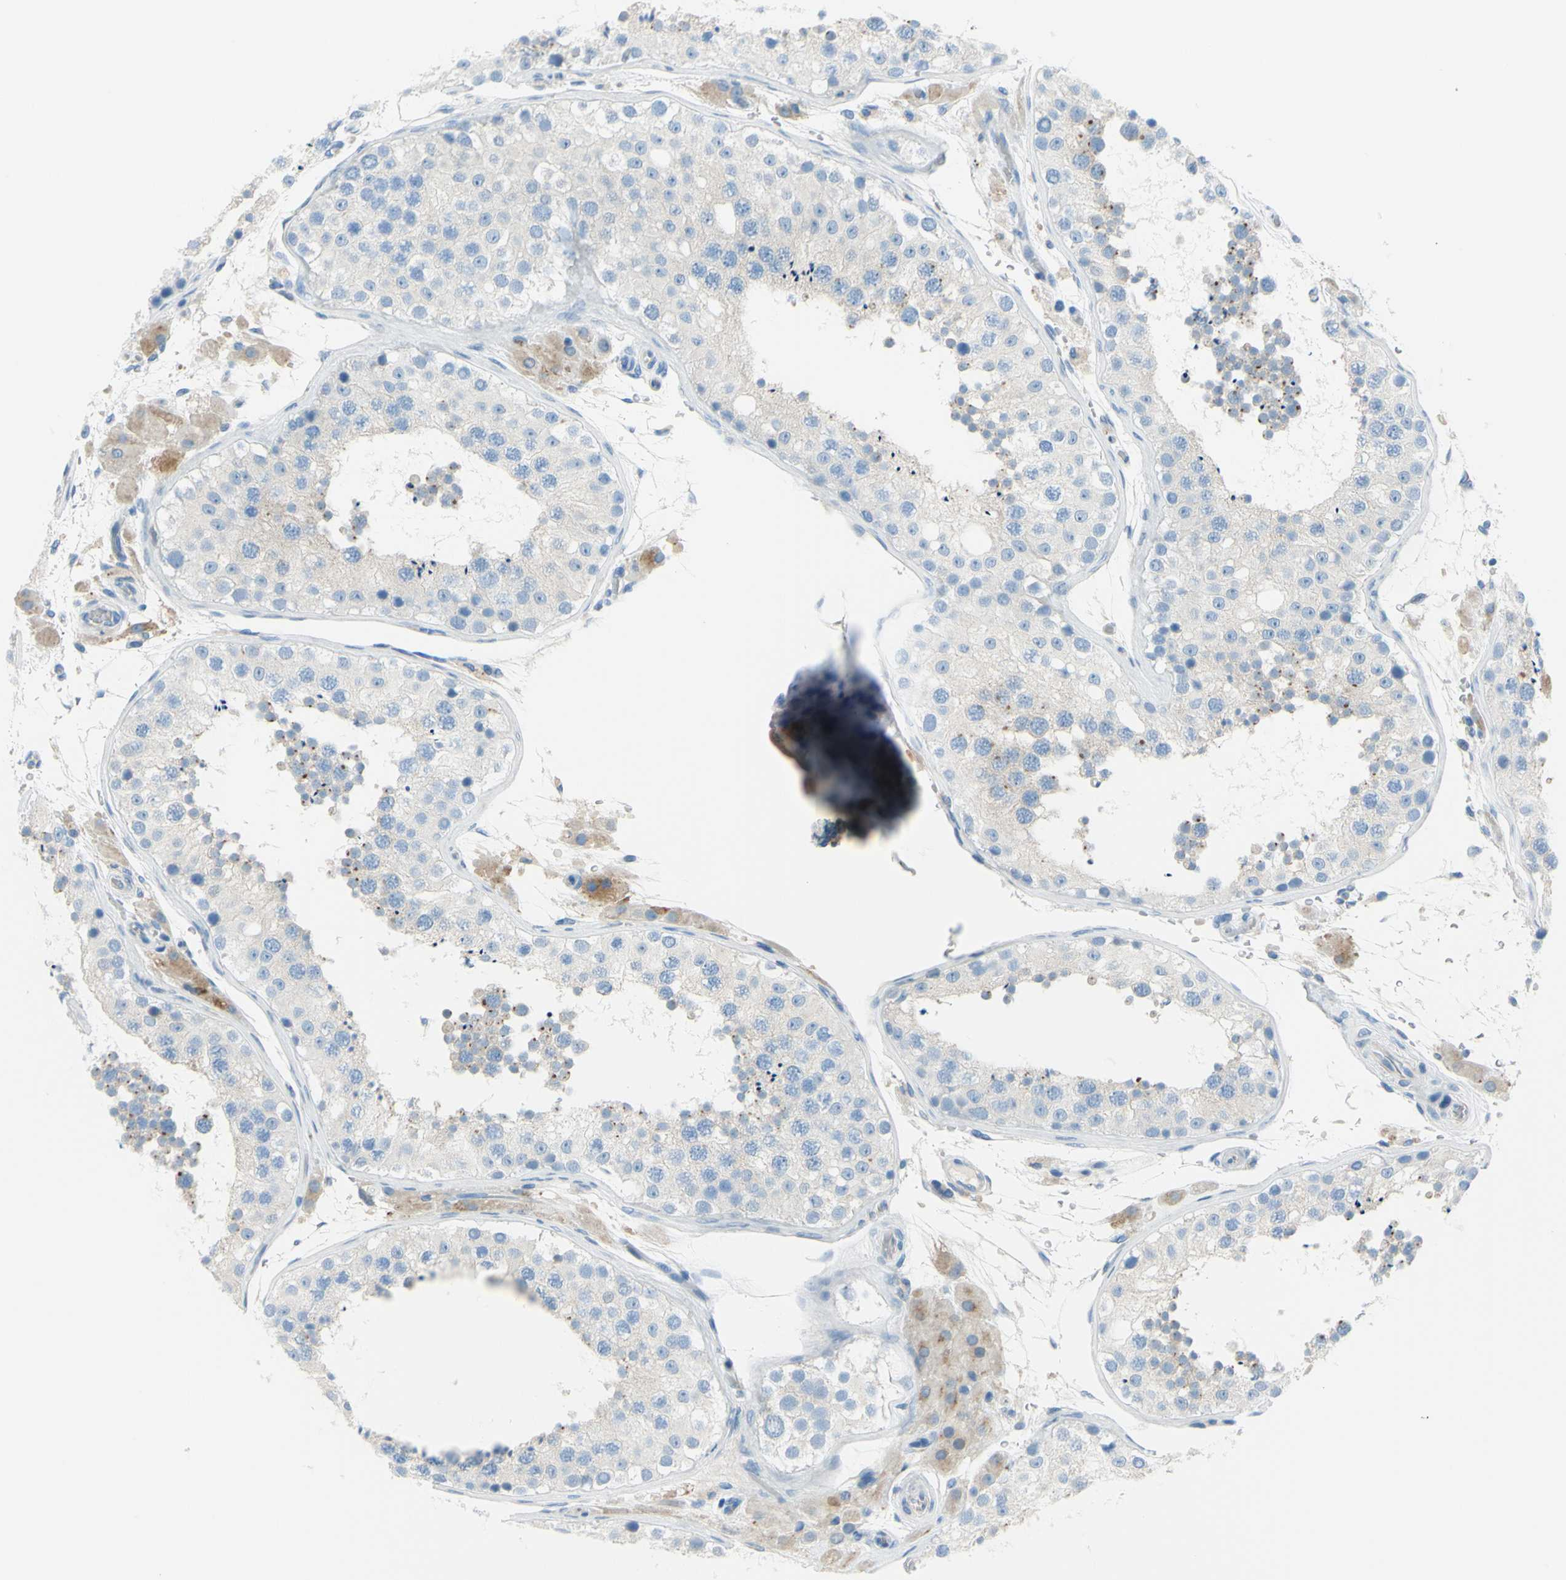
{"staining": {"intensity": "negative", "quantity": "none", "location": "none"}, "tissue": "testis", "cell_type": "Cells in seminiferous ducts", "image_type": "normal", "snomed": [{"axis": "morphology", "description": "Normal tissue, NOS"}, {"axis": "topography", "description": "Testis"}, {"axis": "topography", "description": "Epididymis"}], "caption": "Image shows no significant protein positivity in cells in seminiferous ducts of unremarkable testis.", "gene": "FRMD4B", "patient": {"sex": "male", "age": 26}}